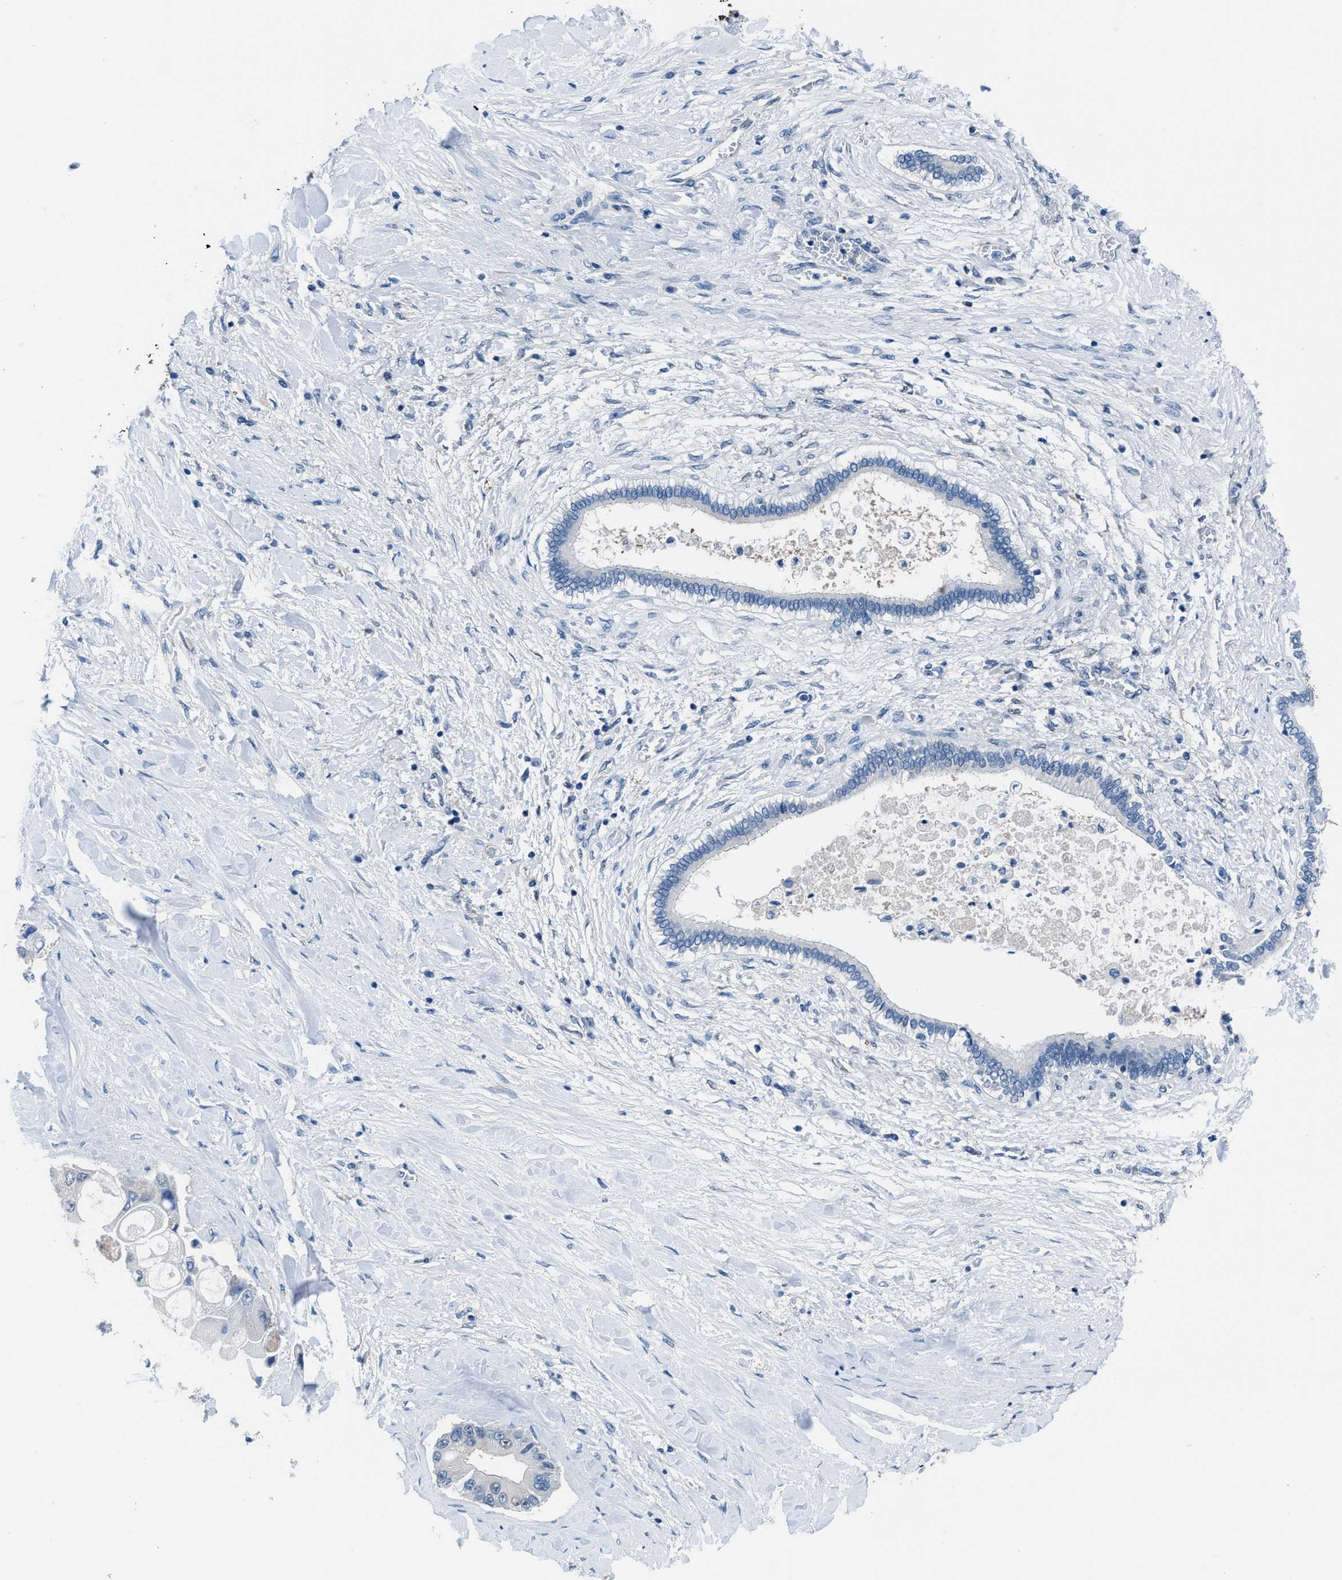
{"staining": {"intensity": "negative", "quantity": "none", "location": "none"}, "tissue": "liver cancer", "cell_type": "Tumor cells", "image_type": "cancer", "snomed": [{"axis": "morphology", "description": "Cholangiocarcinoma"}, {"axis": "topography", "description": "Liver"}], "caption": "Tumor cells show no significant protein staining in liver cancer.", "gene": "NUDT5", "patient": {"sex": "male", "age": 50}}